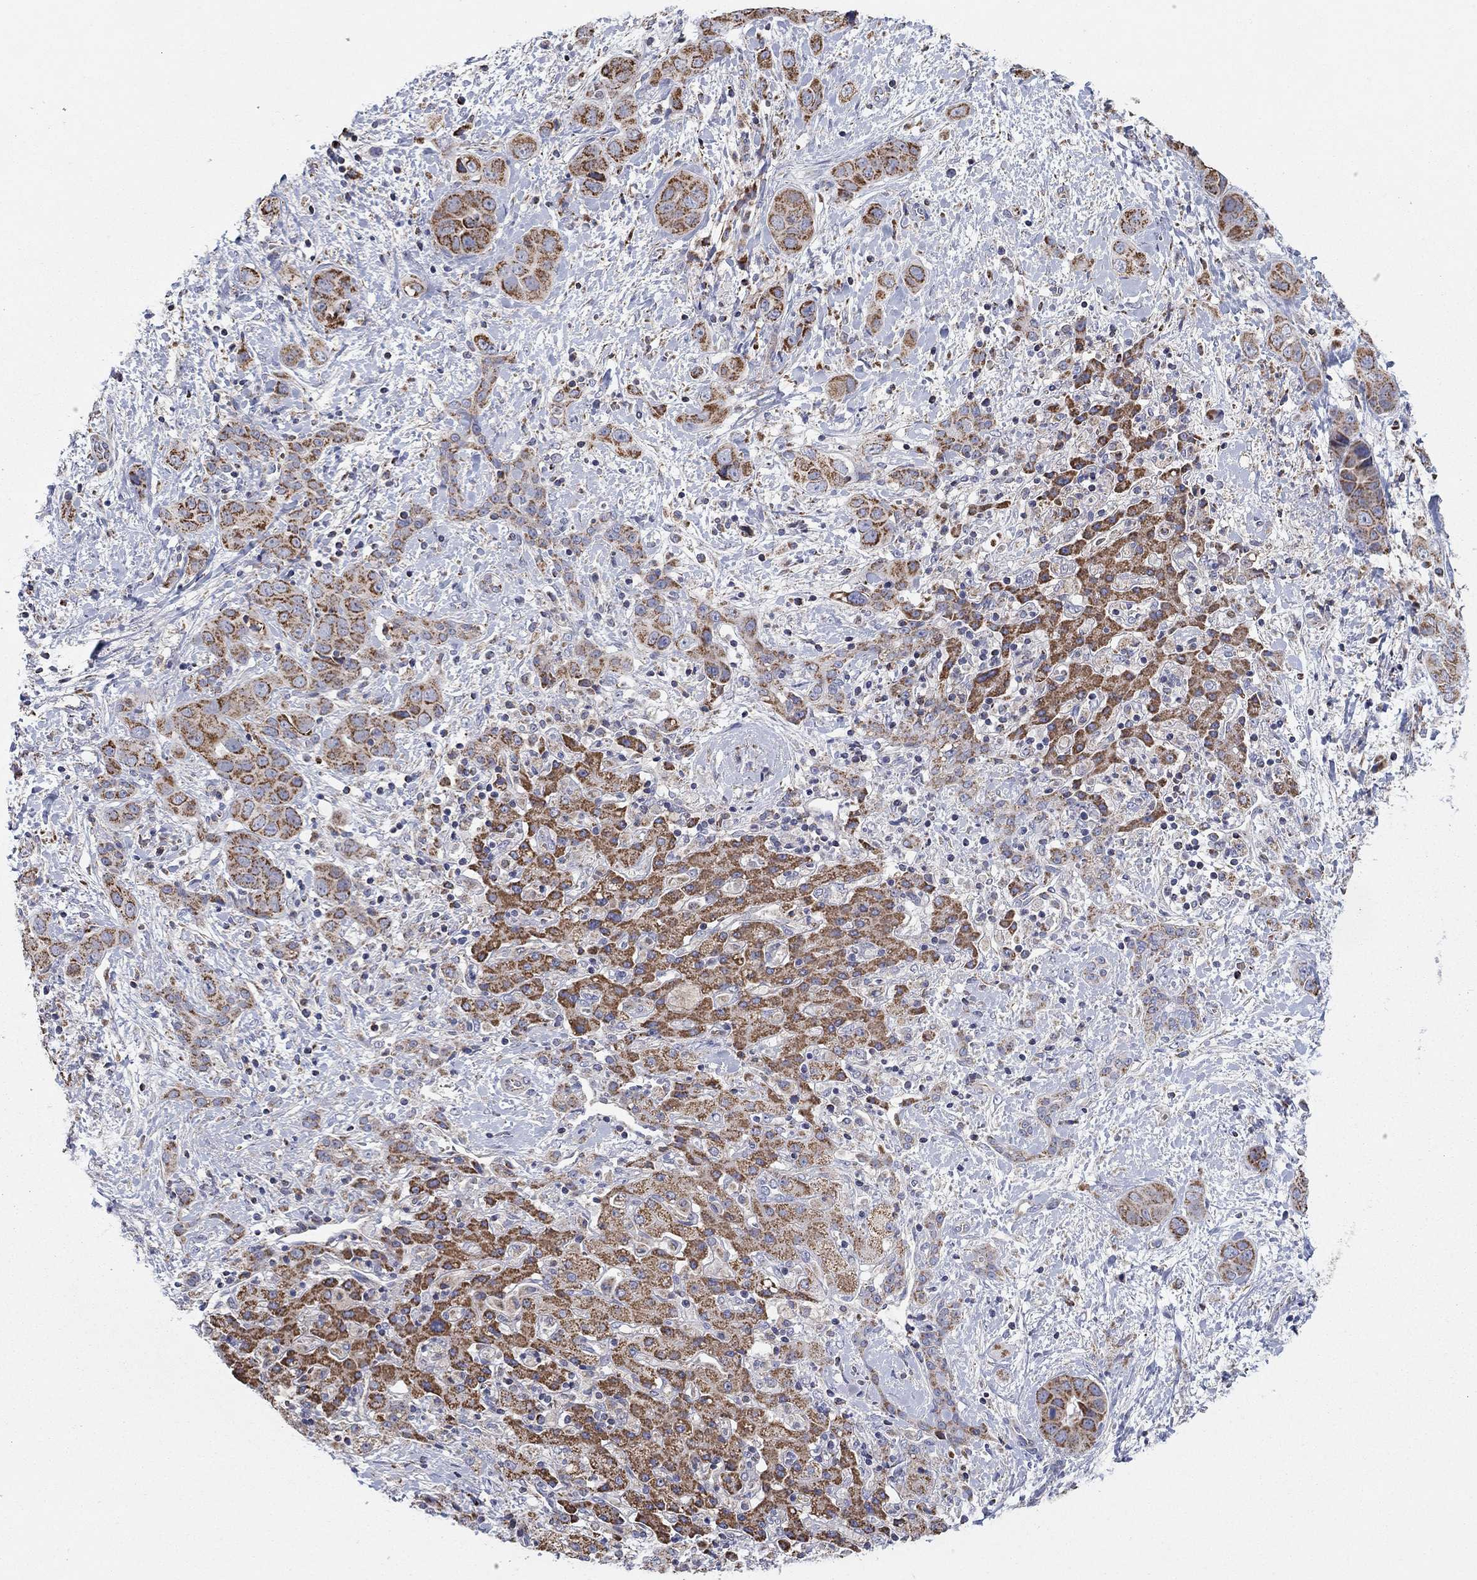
{"staining": {"intensity": "strong", "quantity": ">75%", "location": "cytoplasmic/membranous"}, "tissue": "liver cancer", "cell_type": "Tumor cells", "image_type": "cancer", "snomed": [{"axis": "morphology", "description": "Cholangiocarcinoma"}, {"axis": "topography", "description": "Liver"}], "caption": "There is high levels of strong cytoplasmic/membranous staining in tumor cells of liver cancer (cholangiocarcinoma), as demonstrated by immunohistochemical staining (brown color).", "gene": "HPS5", "patient": {"sex": "female", "age": 52}}